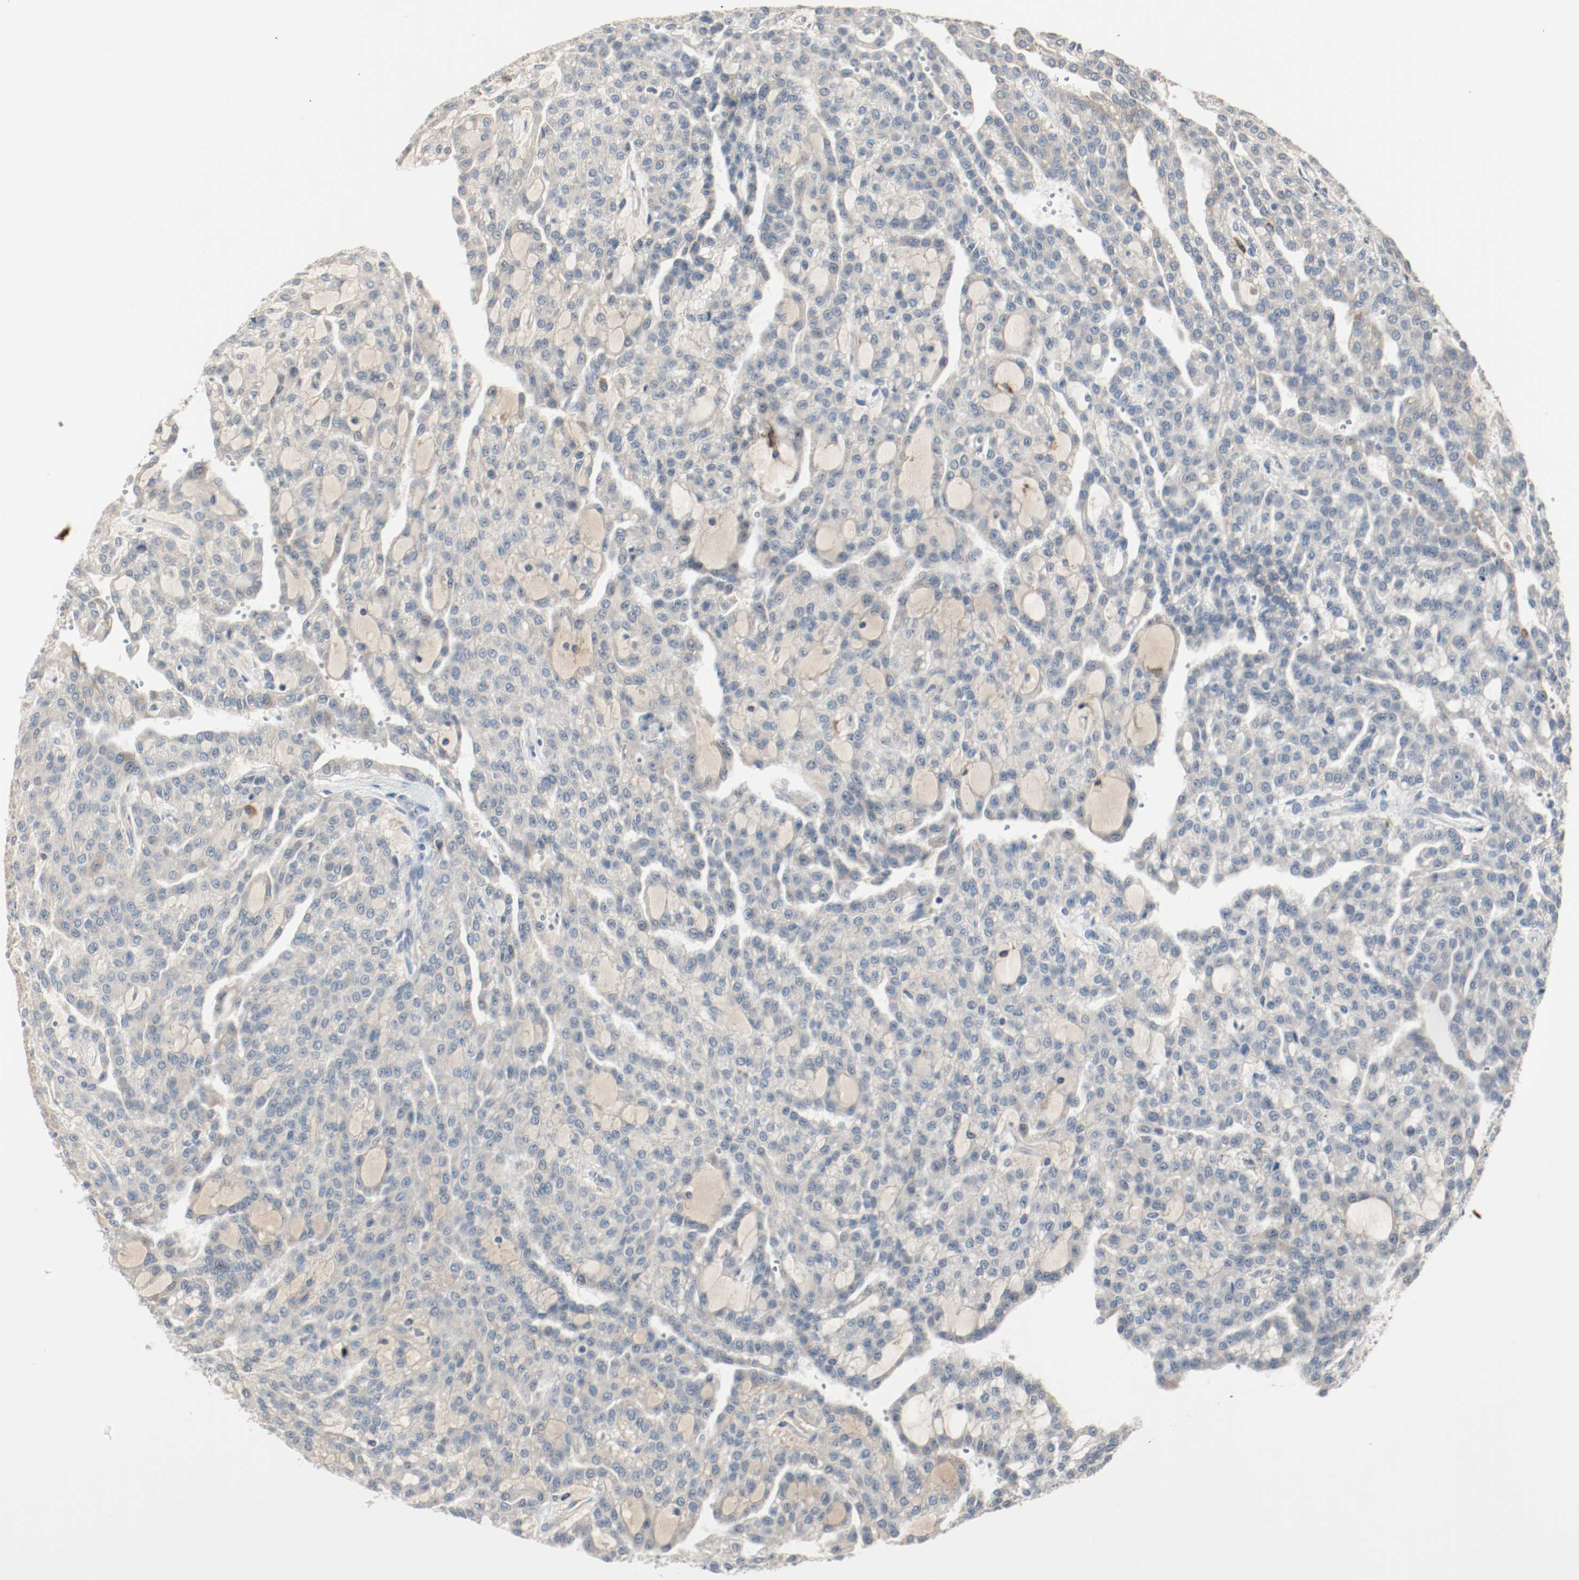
{"staining": {"intensity": "negative", "quantity": "none", "location": "none"}, "tissue": "renal cancer", "cell_type": "Tumor cells", "image_type": "cancer", "snomed": [{"axis": "morphology", "description": "Adenocarcinoma, NOS"}, {"axis": "topography", "description": "Kidney"}], "caption": "Immunohistochemistry (IHC) image of neoplastic tissue: human renal adenocarcinoma stained with DAB exhibits no significant protein expression in tumor cells.", "gene": "MELTF", "patient": {"sex": "male", "age": 63}}